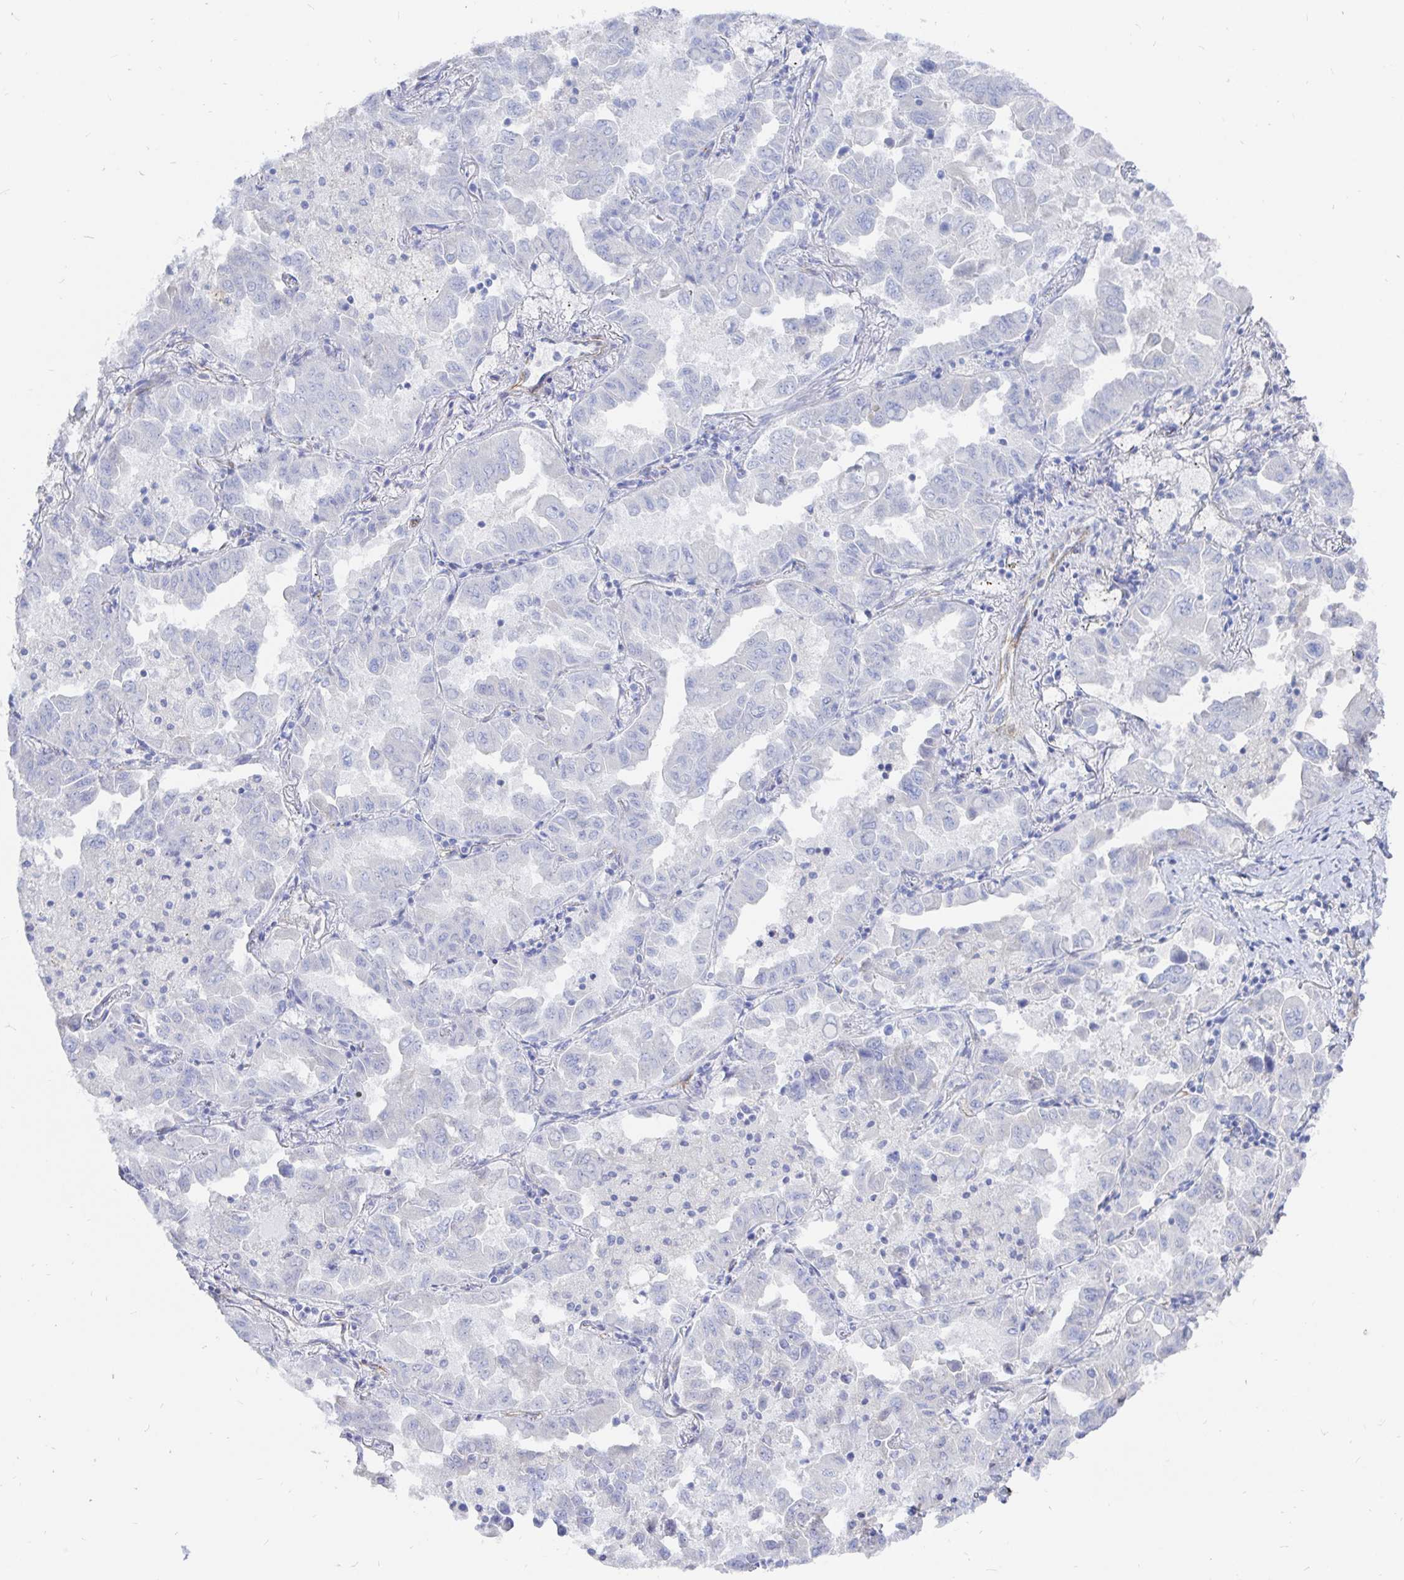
{"staining": {"intensity": "negative", "quantity": "none", "location": "none"}, "tissue": "lung cancer", "cell_type": "Tumor cells", "image_type": "cancer", "snomed": [{"axis": "morphology", "description": "Adenocarcinoma, NOS"}, {"axis": "topography", "description": "Lung"}], "caption": "The photomicrograph demonstrates no staining of tumor cells in lung cancer.", "gene": "COX16", "patient": {"sex": "male", "age": 64}}